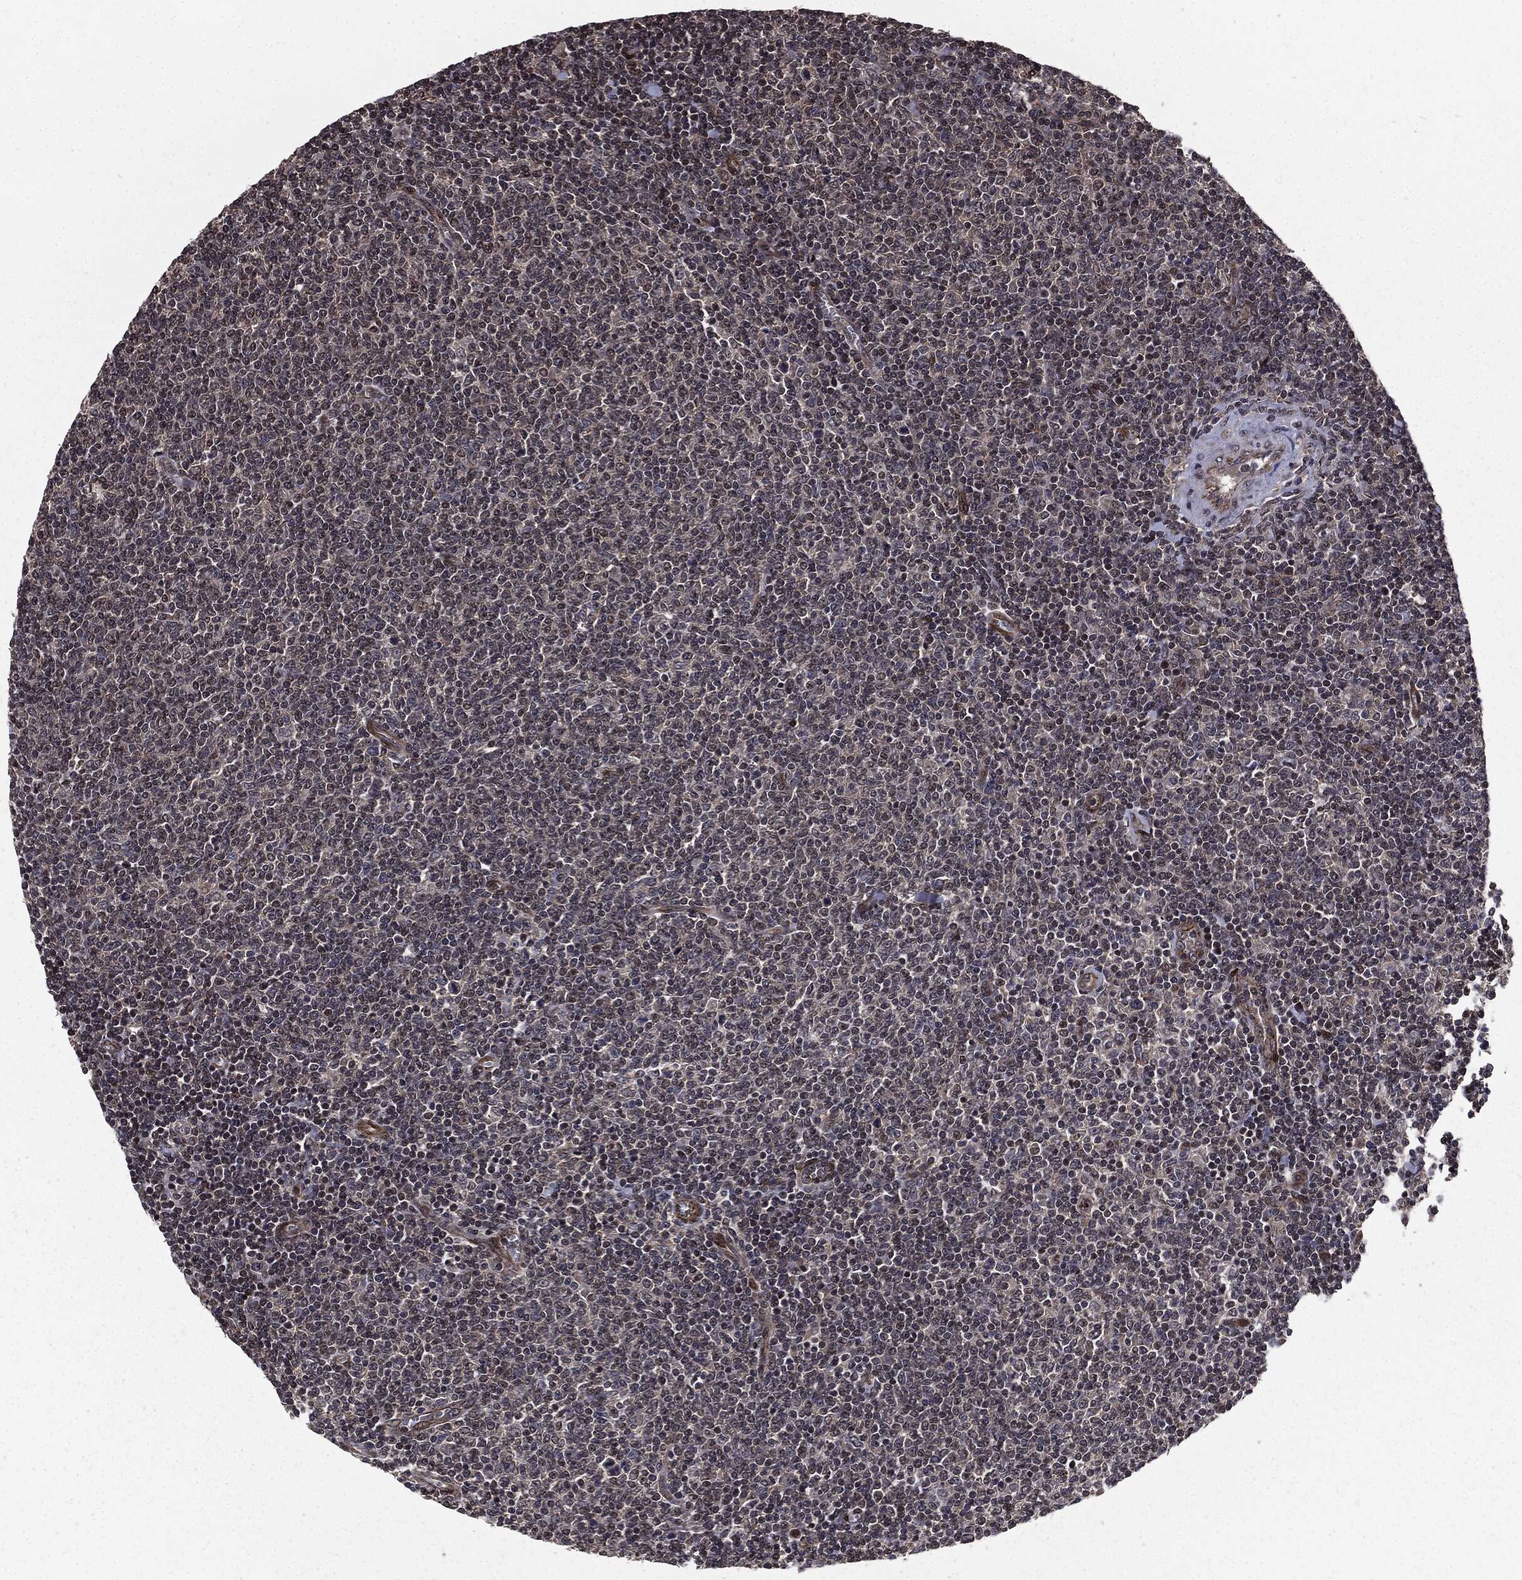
{"staining": {"intensity": "negative", "quantity": "none", "location": "none"}, "tissue": "lymphoma", "cell_type": "Tumor cells", "image_type": "cancer", "snomed": [{"axis": "morphology", "description": "Malignant lymphoma, non-Hodgkin's type, Low grade"}, {"axis": "topography", "description": "Lymph node"}], "caption": "Immunohistochemical staining of human lymphoma demonstrates no significant positivity in tumor cells.", "gene": "PTPA", "patient": {"sex": "male", "age": 52}}